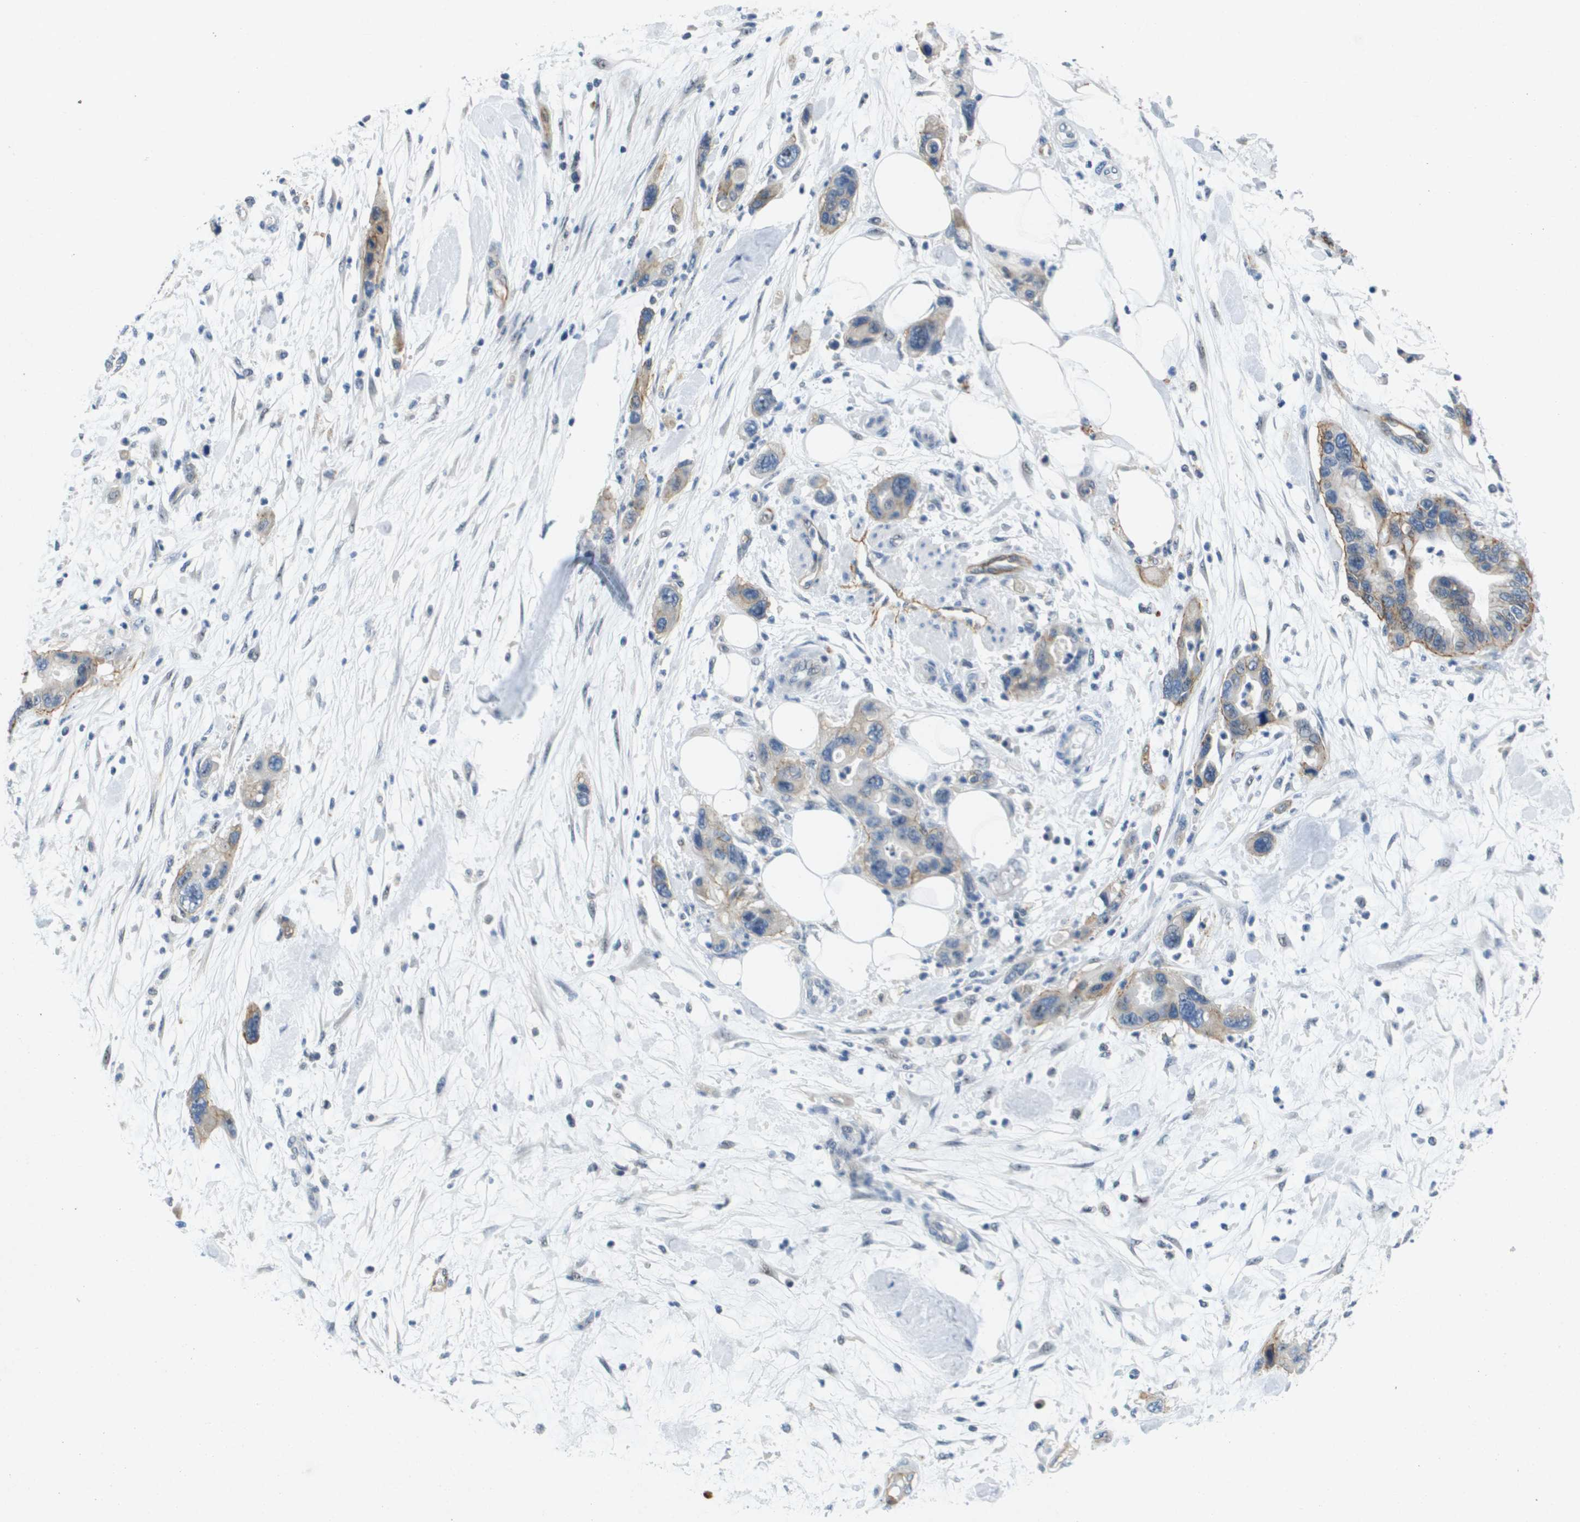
{"staining": {"intensity": "weak", "quantity": "<25%", "location": "cytoplasmic/membranous"}, "tissue": "pancreatic cancer", "cell_type": "Tumor cells", "image_type": "cancer", "snomed": [{"axis": "morphology", "description": "Normal tissue, NOS"}, {"axis": "morphology", "description": "Adenocarcinoma, NOS"}, {"axis": "topography", "description": "Pancreas"}], "caption": "Tumor cells are negative for brown protein staining in pancreatic cancer. (DAB (3,3'-diaminobenzidine) immunohistochemistry, high magnification).", "gene": "ITGA6", "patient": {"sex": "female", "age": 71}}